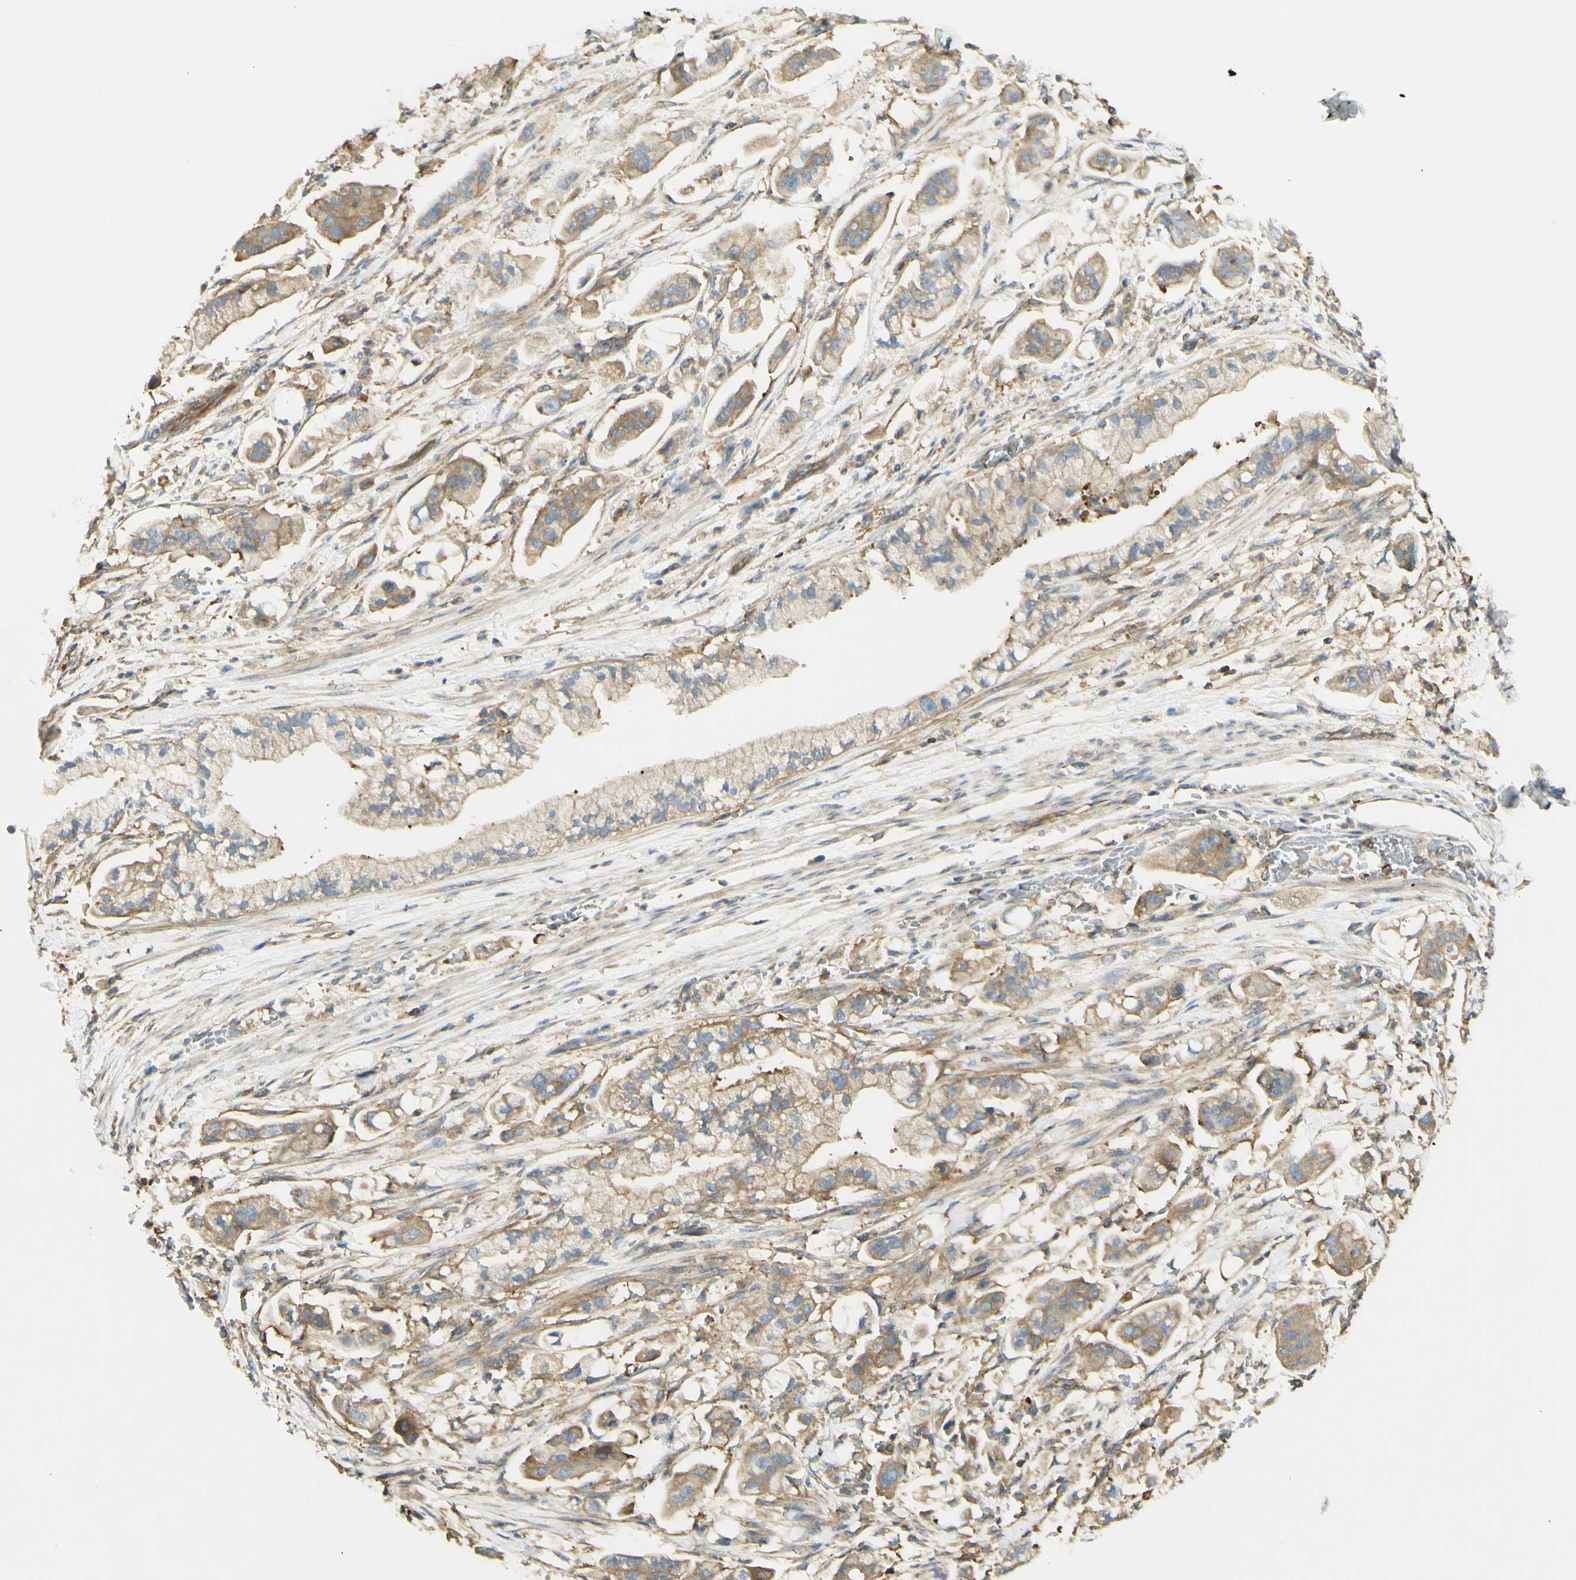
{"staining": {"intensity": "moderate", "quantity": ">75%", "location": "cytoplasmic/membranous"}, "tissue": "stomach cancer", "cell_type": "Tumor cells", "image_type": "cancer", "snomed": [{"axis": "morphology", "description": "Adenocarcinoma, NOS"}, {"axis": "topography", "description": "Stomach"}], "caption": "Immunohistochemistry of stomach cancer shows medium levels of moderate cytoplasmic/membranous staining in approximately >75% of tumor cells. (Stains: DAB (3,3'-diaminobenzidine) in brown, nuclei in blue, Microscopy: brightfield microscopy at high magnification).", "gene": "IKBKG", "patient": {"sex": "male", "age": 62}}